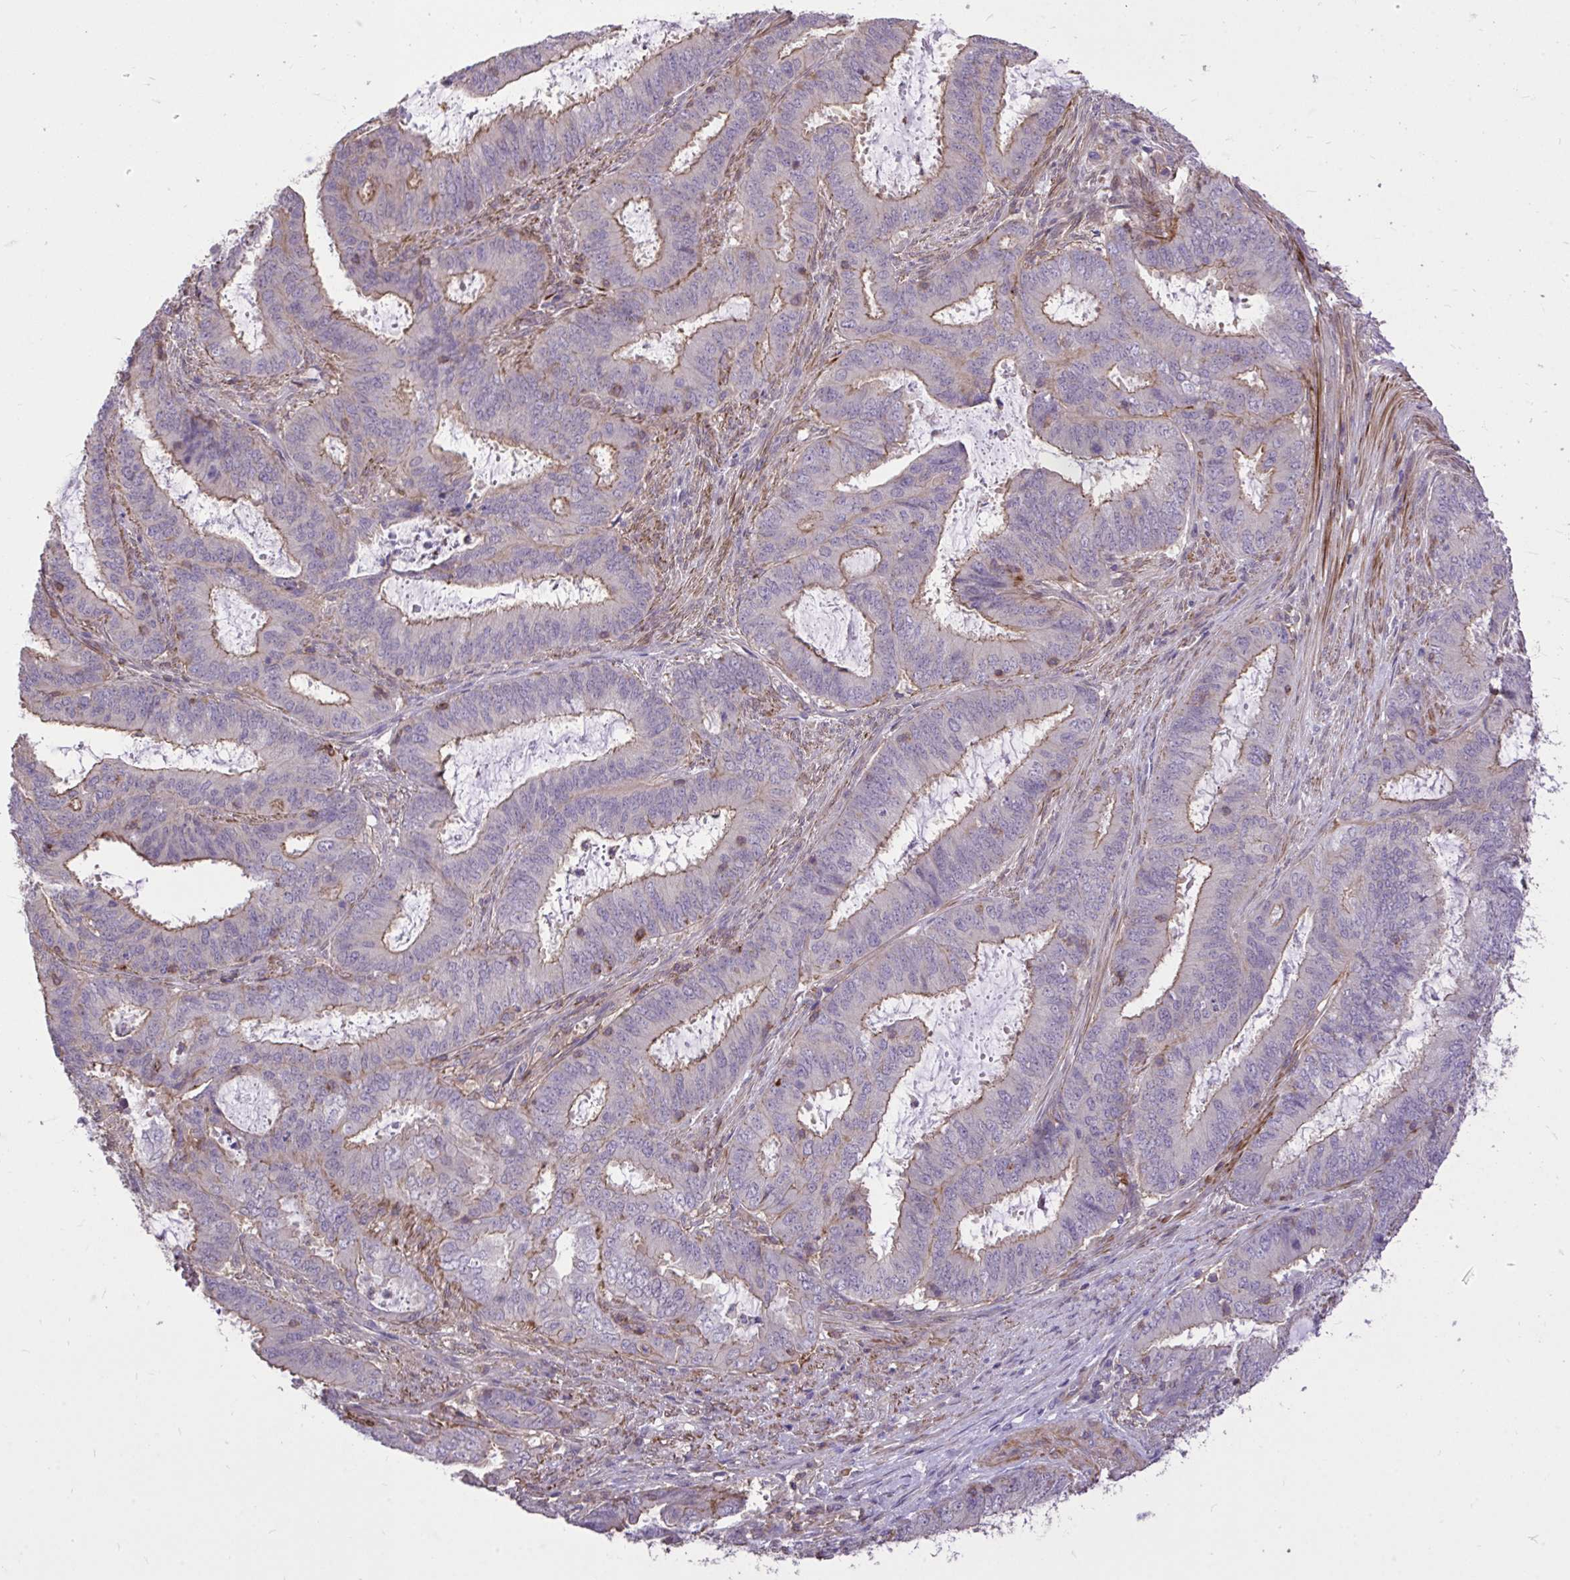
{"staining": {"intensity": "weak", "quantity": "25%-75%", "location": "cytoplasmic/membranous"}, "tissue": "endometrial cancer", "cell_type": "Tumor cells", "image_type": "cancer", "snomed": [{"axis": "morphology", "description": "Adenocarcinoma, NOS"}, {"axis": "topography", "description": "Endometrium"}], "caption": "Protein analysis of endometrial adenocarcinoma tissue reveals weak cytoplasmic/membranous staining in approximately 25%-75% of tumor cells.", "gene": "IGFL2", "patient": {"sex": "female", "age": 51}}